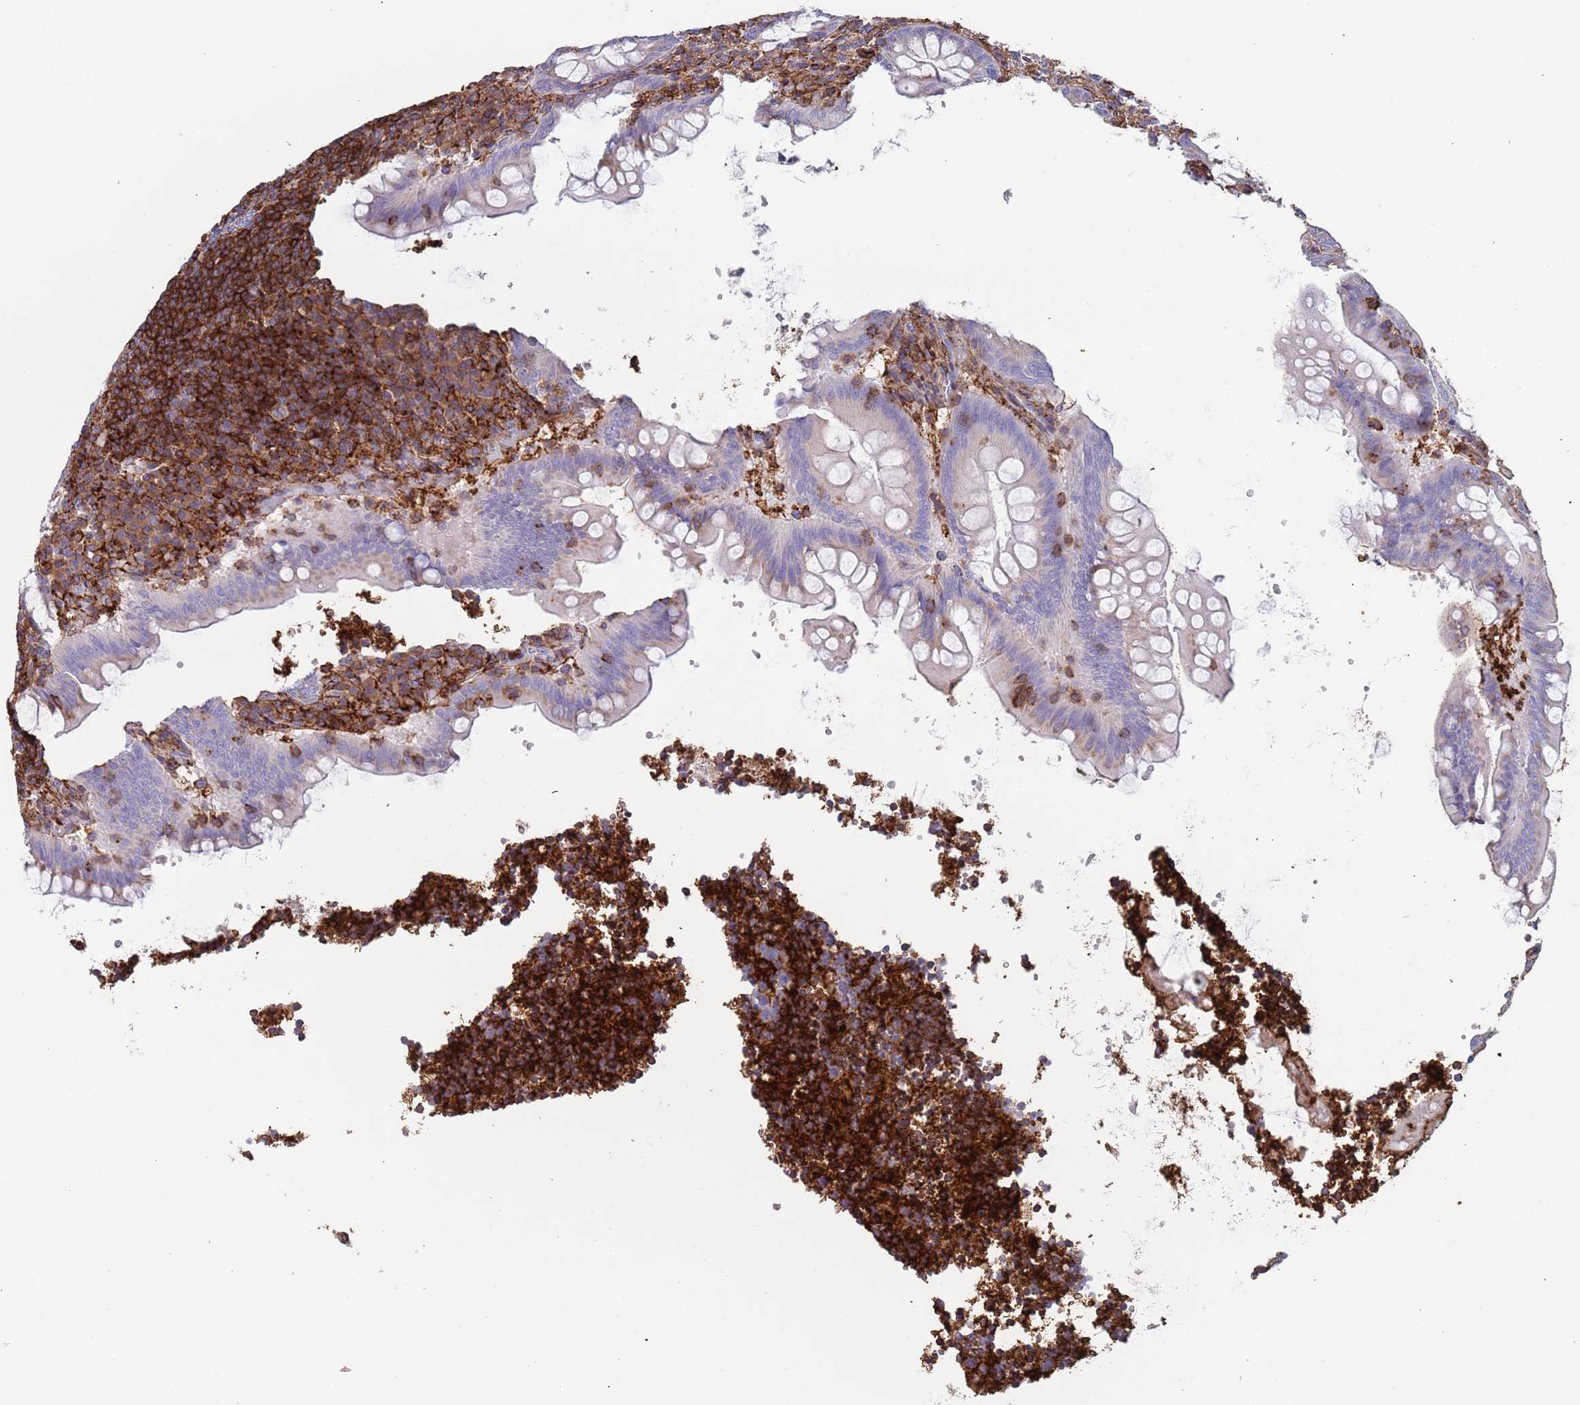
{"staining": {"intensity": "negative", "quantity": "none", "location": "none"}, "tissue": "appendix", "cell_type": "Glandular cells", "image_type": "normal", "snomed": [{"axis": "morphology", "description": "Normal tissue, NOS"}, {"axis": "topography", "description": "Appendix"}], "caption": "A high-resolution histopathology image shows immunohistochemistry (IHC) staining of benign appendix, which shows no significant expression in glandular cells. (DAB immunohistochemistry (IHC), high magnification).", "gene": "RNF144A", "patient": {"sex": "female", "age": 33}}